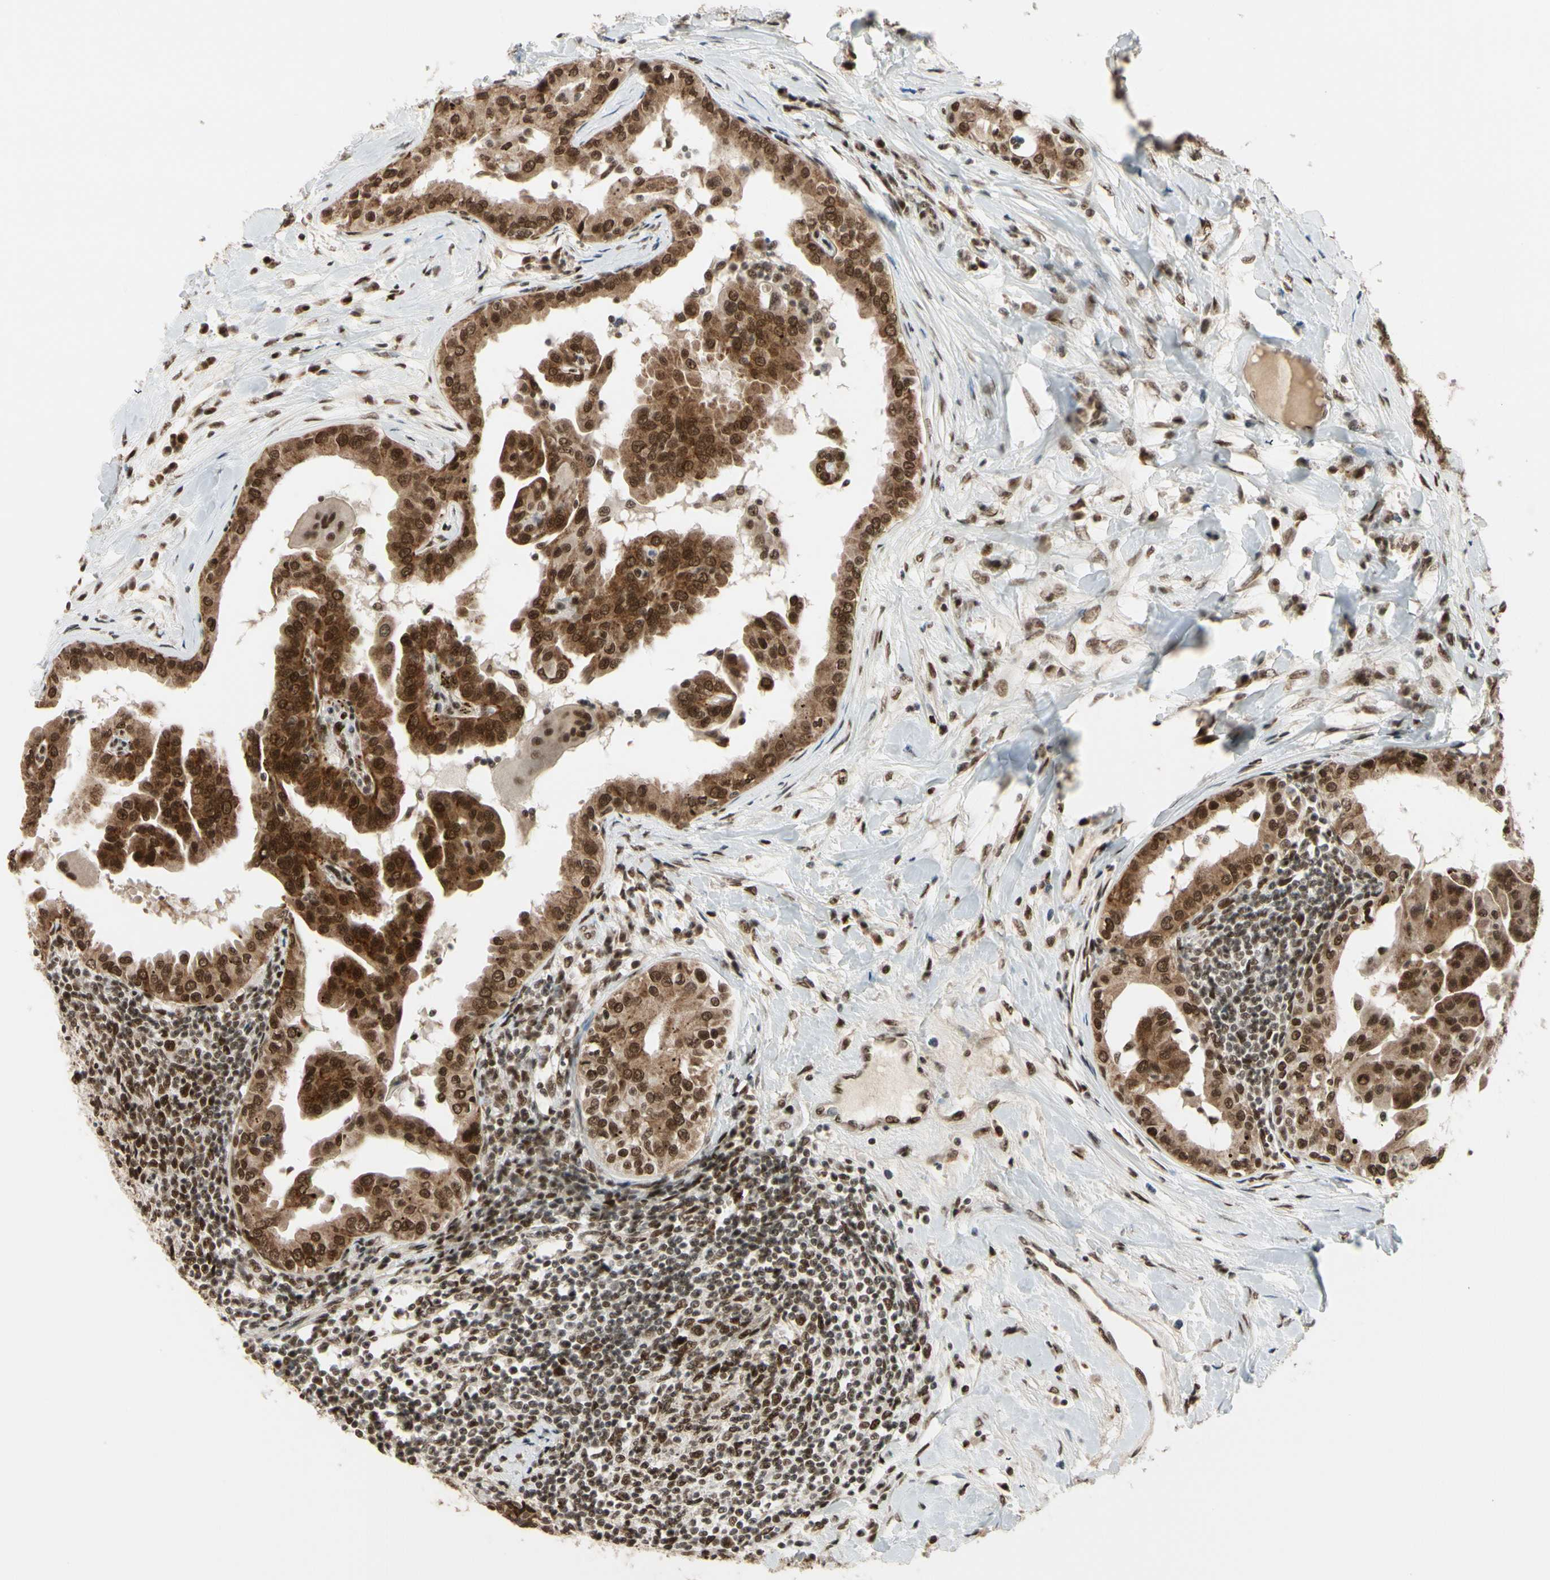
{"staining": {"intensity": "strong", "quantity": ">75%", "location": "cytoplasmic/membranous,nuclear"}, "tissue": "thyroid cancer", "cell_type": "Tumor cells", "image_type": "cancer", "snomed": [{"axis": "morphology", "description": "Papillary adenocarcinoma, NOS"}, {"axis": "topography", "description": "Thyroid gland"}], "caption": "The image shows a brown stain indicating the presence of a protein in the cytoplasmic/membranous and nuclear of tumor cells in thyroid papillary adenocarcinoma.", "gene": "CHAMP1", "patient": {"sex": "male", "age": 33}}